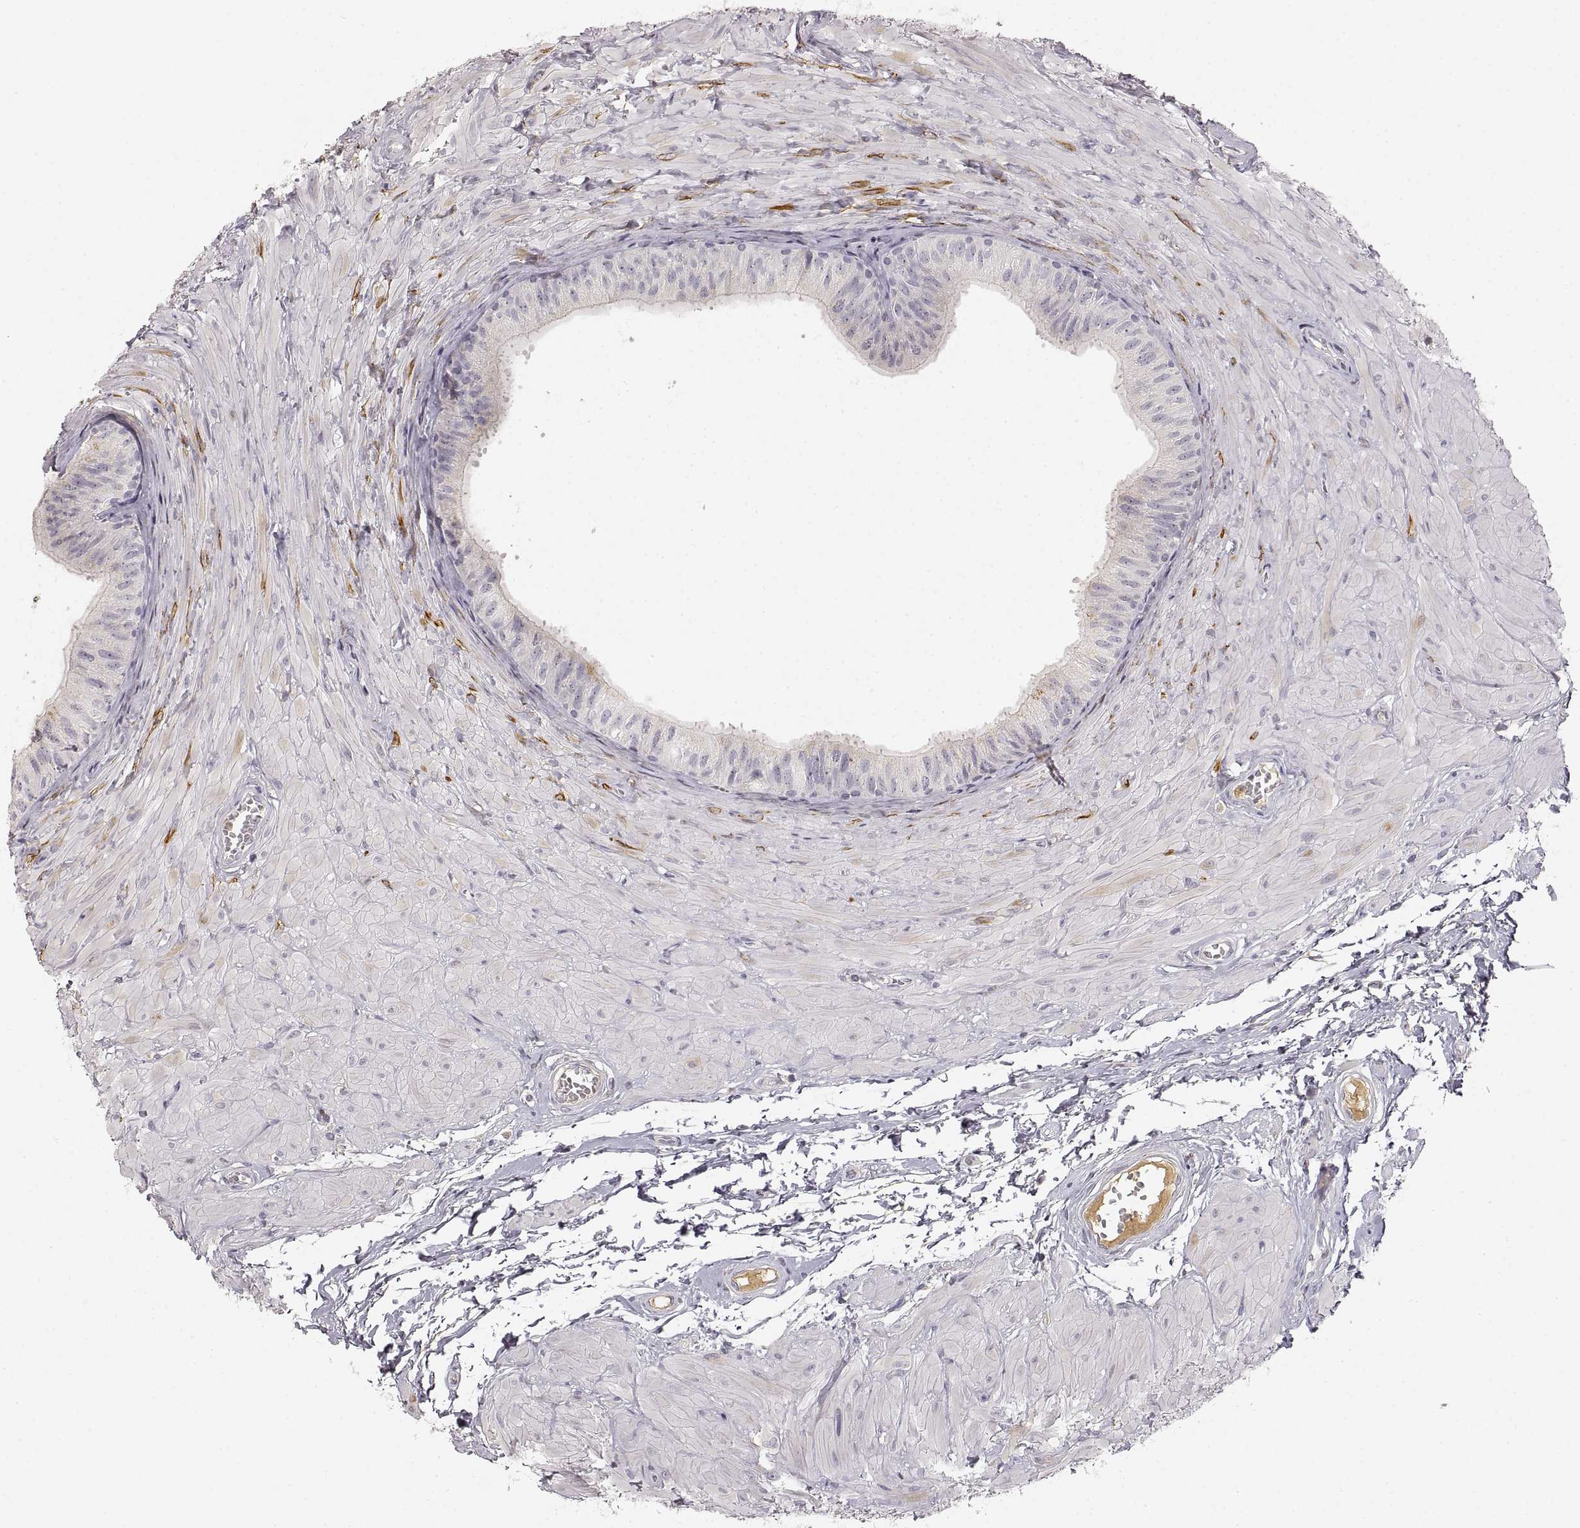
{"staining": {"intensity": "negative", "quantity": "none", "location": "none"}, "tissue": "epididymis", "cell_type": "Glandular cells", "image_type": "normal", "snomed": [{"axis": "morphology", "description": "Normal tissue, NOS"}, {"axis": "topography", "description": "Epididymis"}, {"axis": "topography", "description": "Vas deferens"}], "caption": "High magnification brightfield microscopy of normal epididymis stained with DAB (brown) and counterstained with hematoxylin (blue): glandular cells show no significant expression. The staining is performed using DAB (3,3'-diaminobenzidine) brown chromogen with nuclei counter-stained in using hematoxylin.", "gene": "RUNDC3A", "patient": {"sex": "male", "age": 23}}